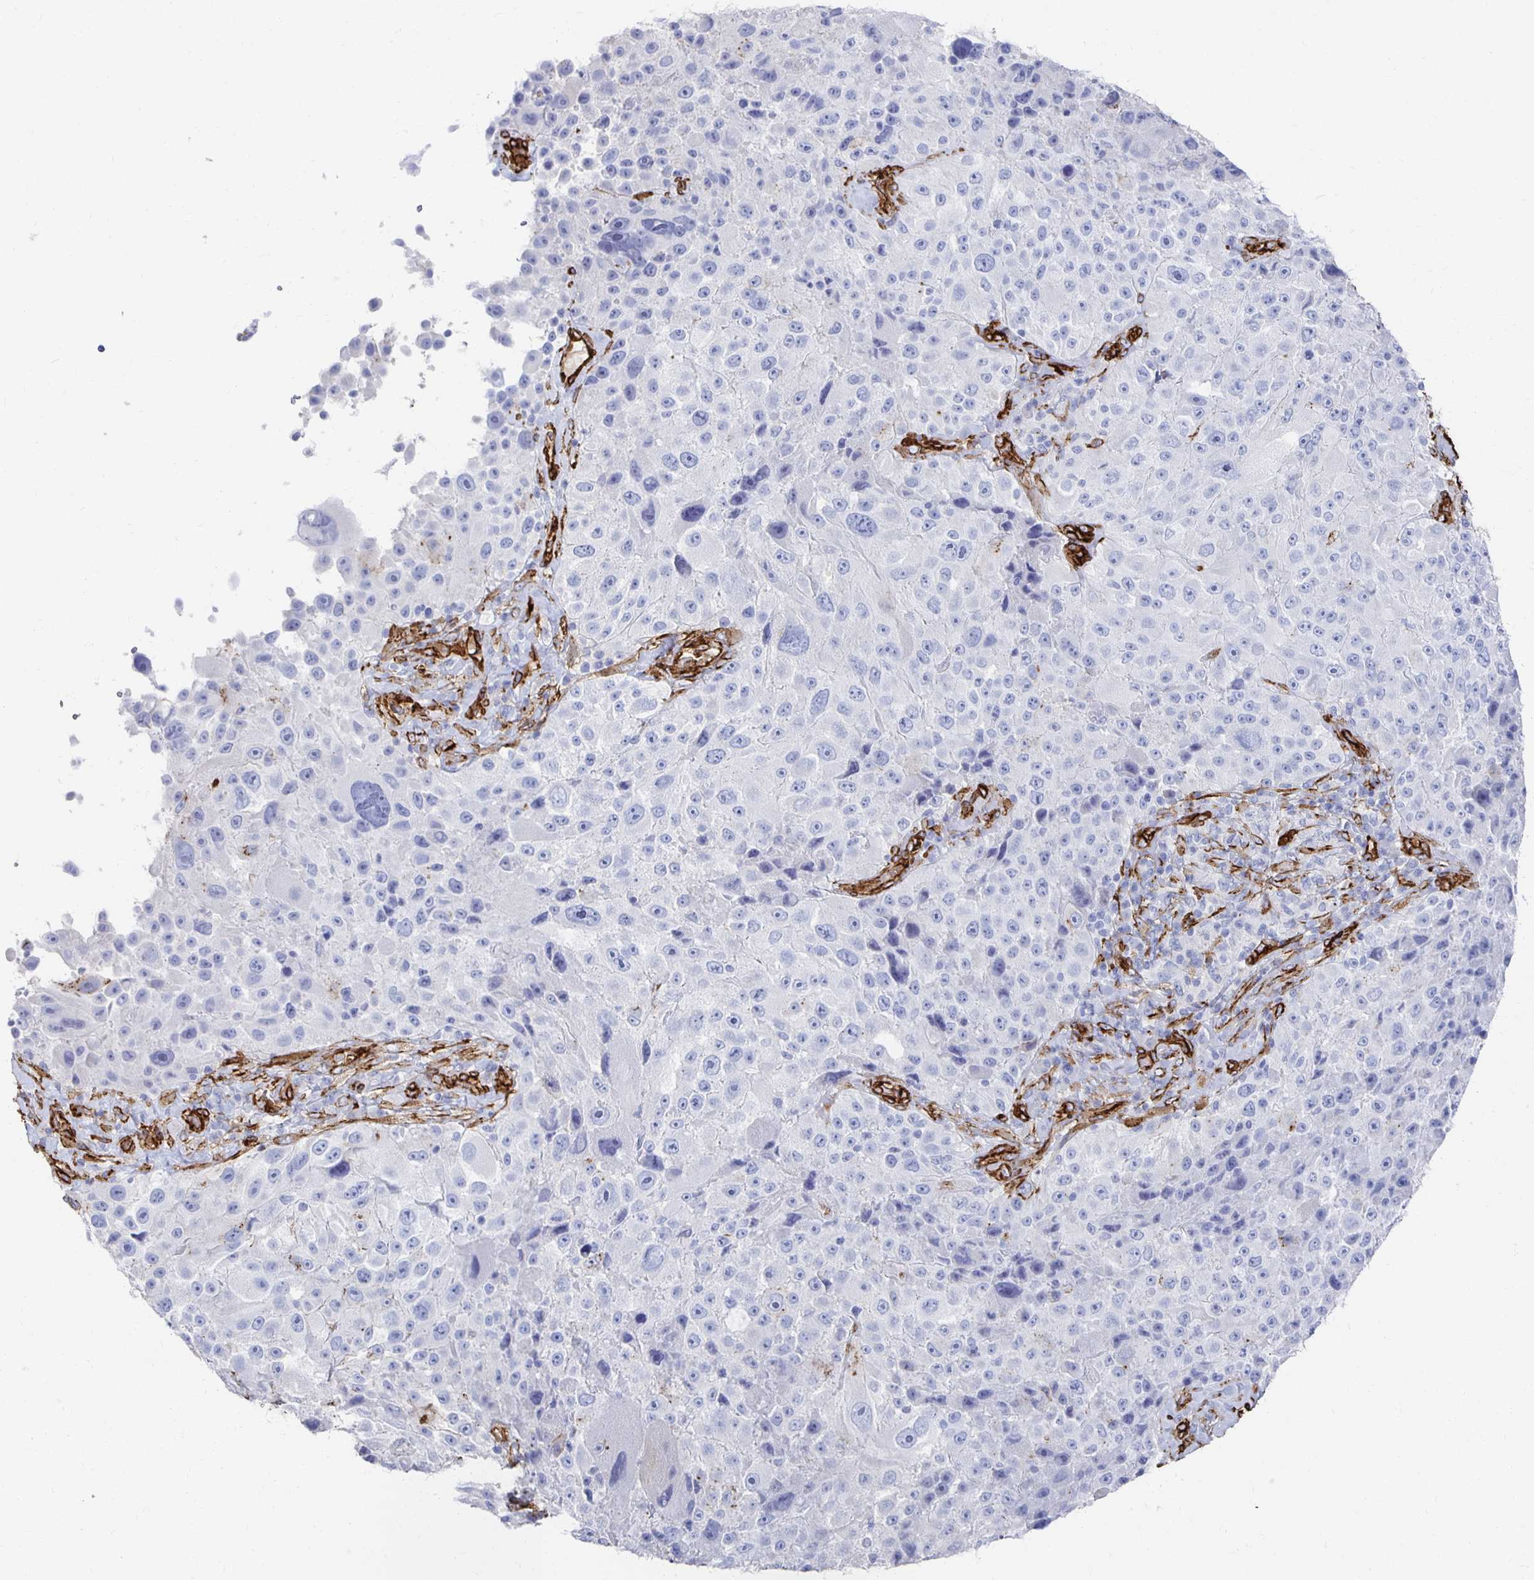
{"staining": {"intensity": "negative", "quantity": "none", "location": "none"}, "tissue": "melanoma", "cell_type": "Tumor cells", "image_type": "cancer", "snomed": [{"axis": "morphology", "description": "Malignant melanoma, Metastatic site"}, {"axis": "topography", "description": "Lymph node"}], "caption": "Tumor cells are negative for protein expression in human malignant melanoma (metastatic site). (DAB (3,3'-diaminobenzidine) immunohistochemistry visualized using brightfield microscopy, high magnification).", "gene": "VIPR2", "patient": {"sex": "male", "age": 62}}